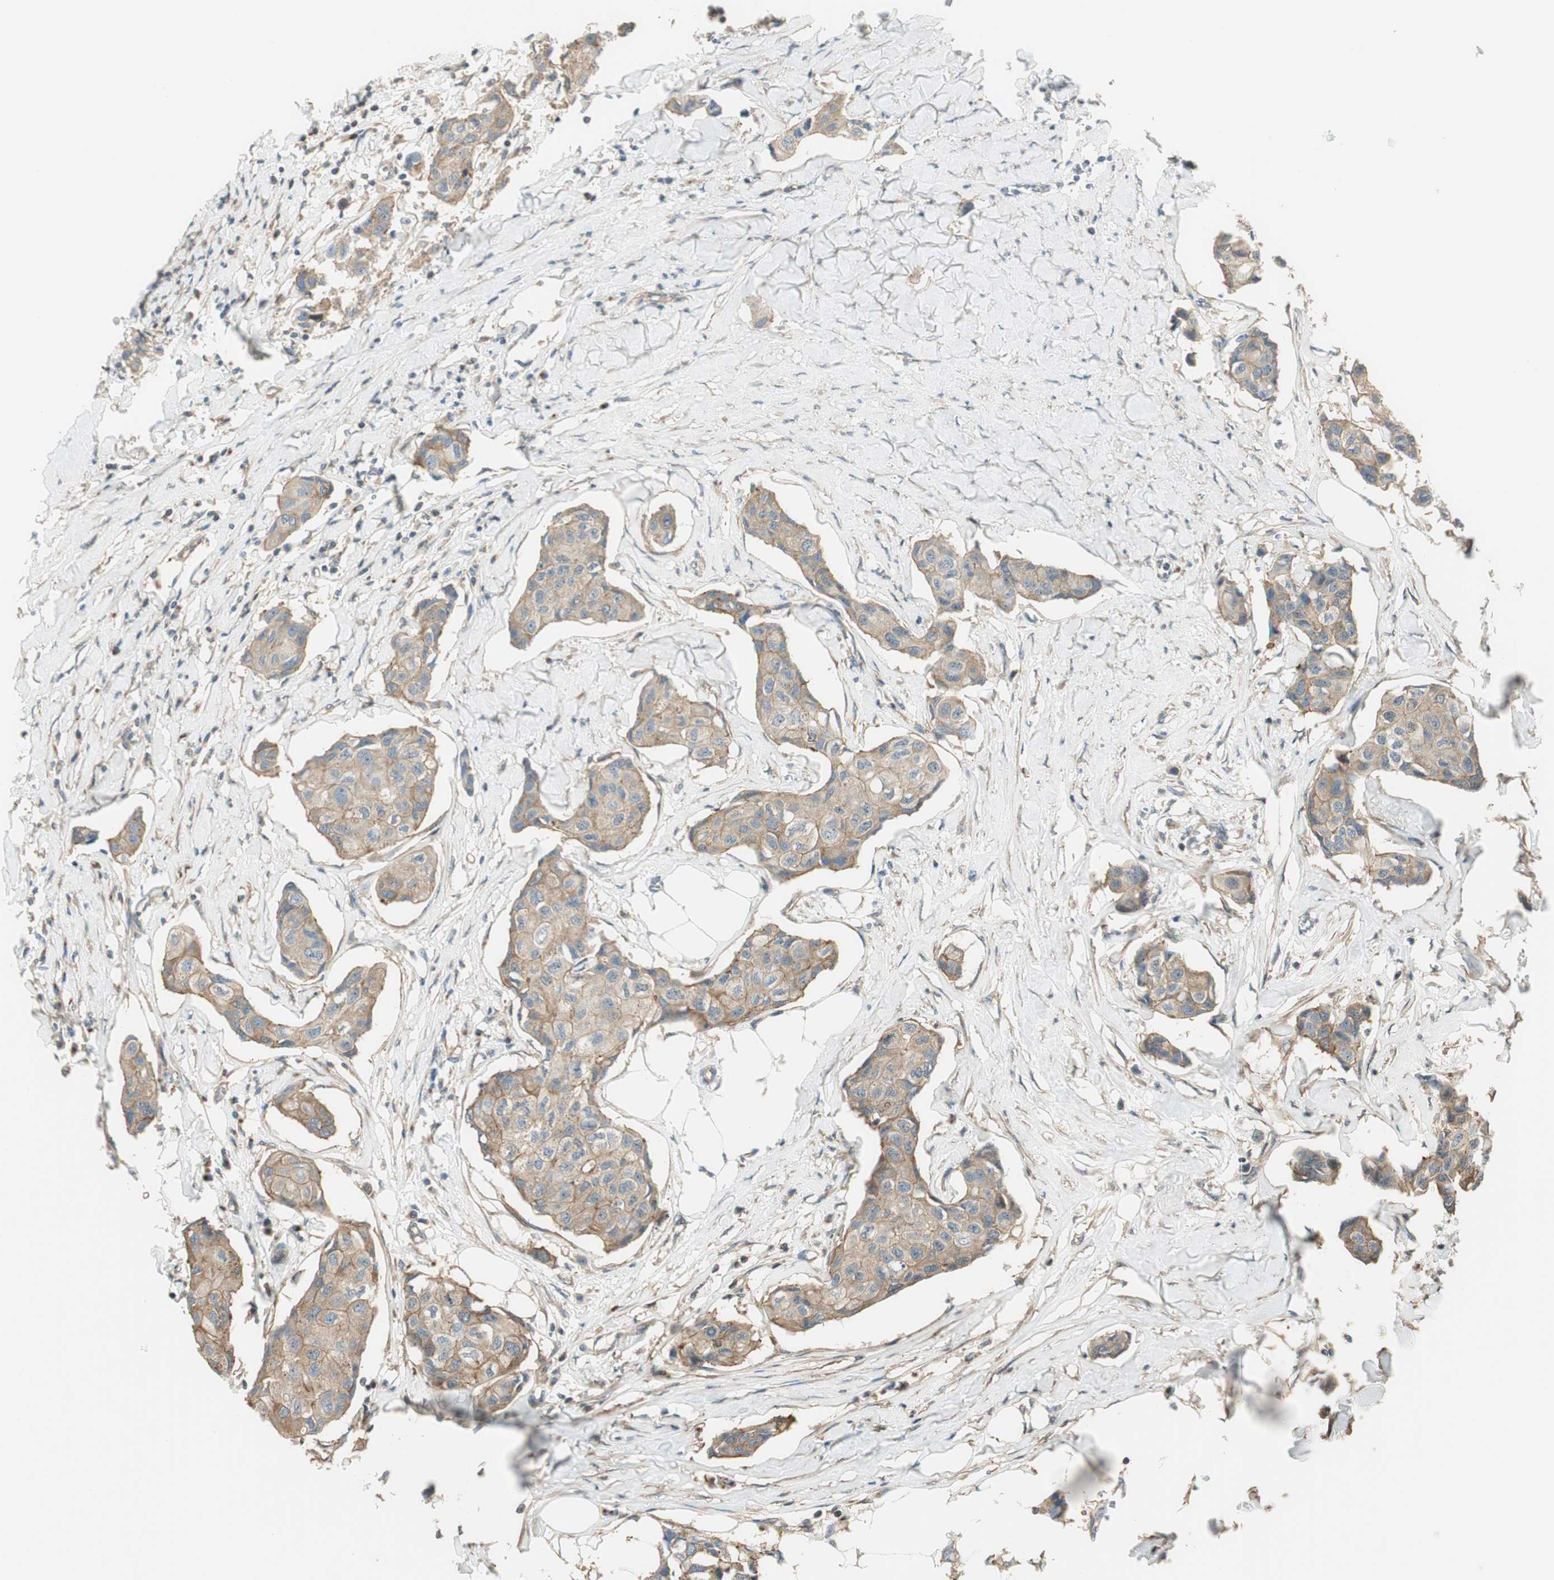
{"staining": {"intensity": "moderate", "quantity": ">75%", "location": "cytoplasmic/membranous"}, "tissue": "breast cancer", "cell_type": "Tumor cells", "image_type": "cancer", "snomed": [{"axis": "morphology", "description": "Duct carcinoma"}, {"axis": "topography", "description": "Breast"}], "caption": "Tumor cells reveal moderate cytoplasmic/membranous expression in about >75% of cells in breast infiltrating ductal carcinoma.", "gene": "PI4K2B", "patient": {"sex": "female", "age": 80}}